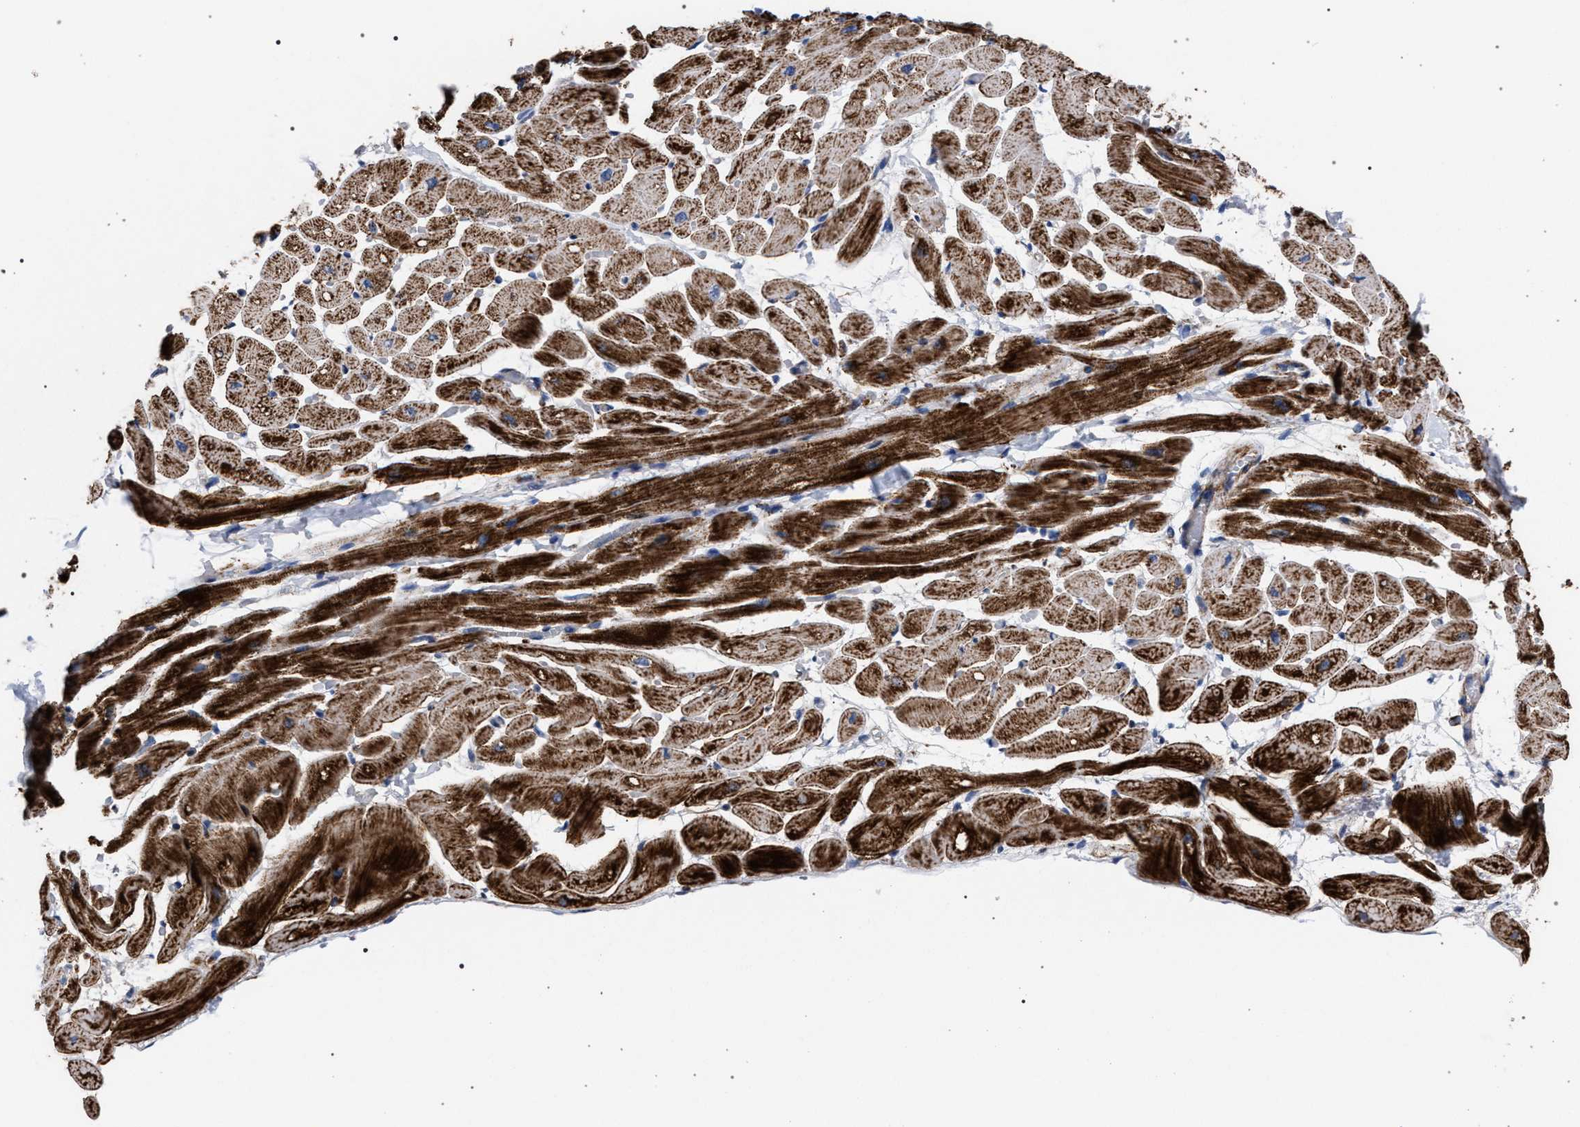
{"staining": {"intensity": "strong", "quantity": ">75%", "location": "cytoplasmic/membranous"}, "tissue": "heart muscle", "cell_type": "Cardiomyocytes", "image_type": "normal", "snomed": [{"axis": "morphology", "description": "Normal tissue, NOS"}, {"axis": "topography", "description": "Heart"}], "caption": "Benign heart muscle demonstrates strong cytoplasmic/membranous positivity in approximately >75% of cardiomyocytes.", "gene": "ACADS", "patient": {"sex": "male", "age": 45}}